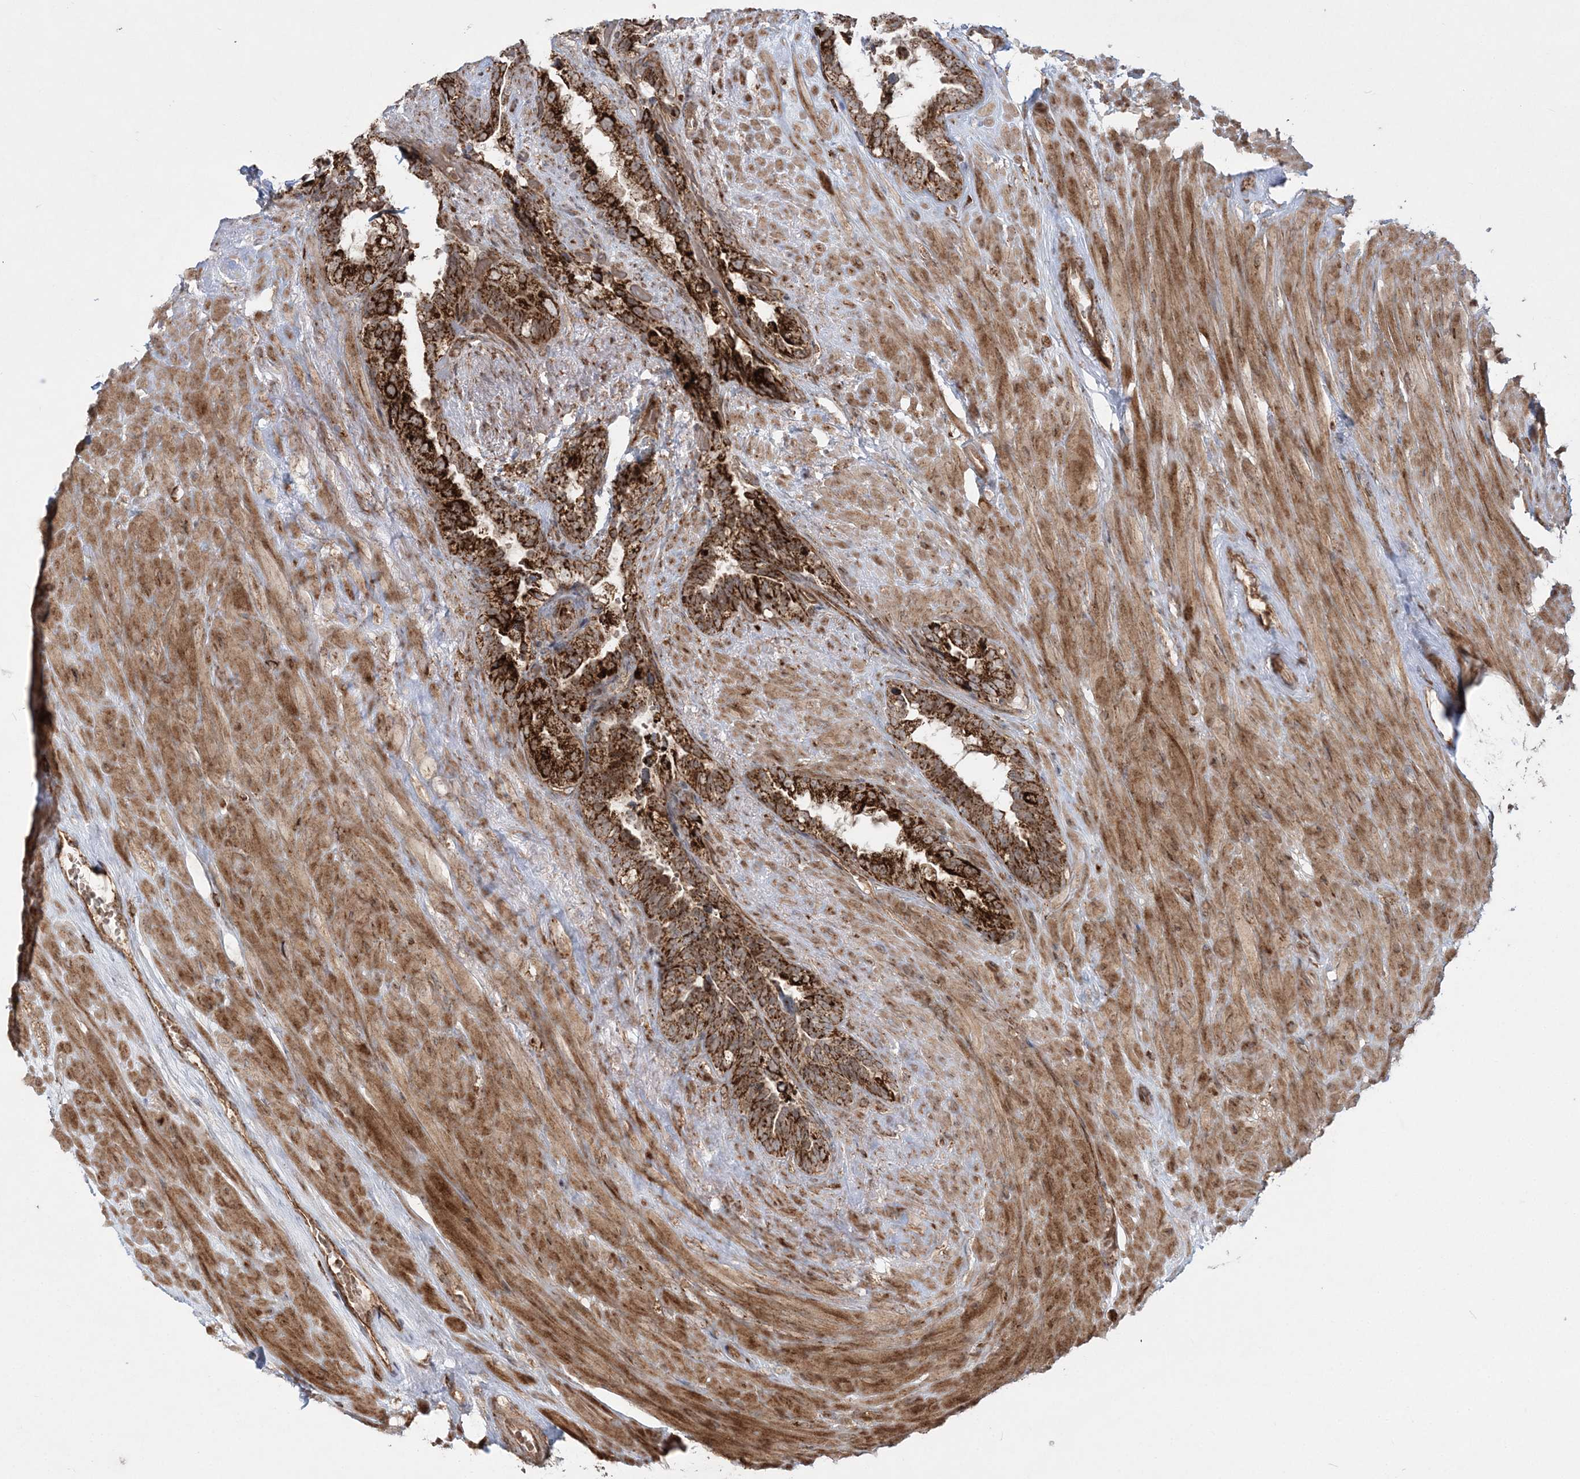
{"staining": {"intensity": "strong", "quantity": ">75%", "location": "cytoplasmic/membranous"}, "tissue": "seminal vesicle", "cell_type": "Glandular cells", "image_type": "normal", "snomed": [{"axis": "morphology", "description": "Normal tissue, NOS"}, {"axis": "topography", "description": "Seminal veicle"}], "caption": "Strong cytoplasmic/membranous expression for a protein is appreciated in about >75% of glandular cells of unremarkable seminal vesicle using IHC.", "gene": "LRPPRC", "patient": {"sex": "male", "age": 80}}